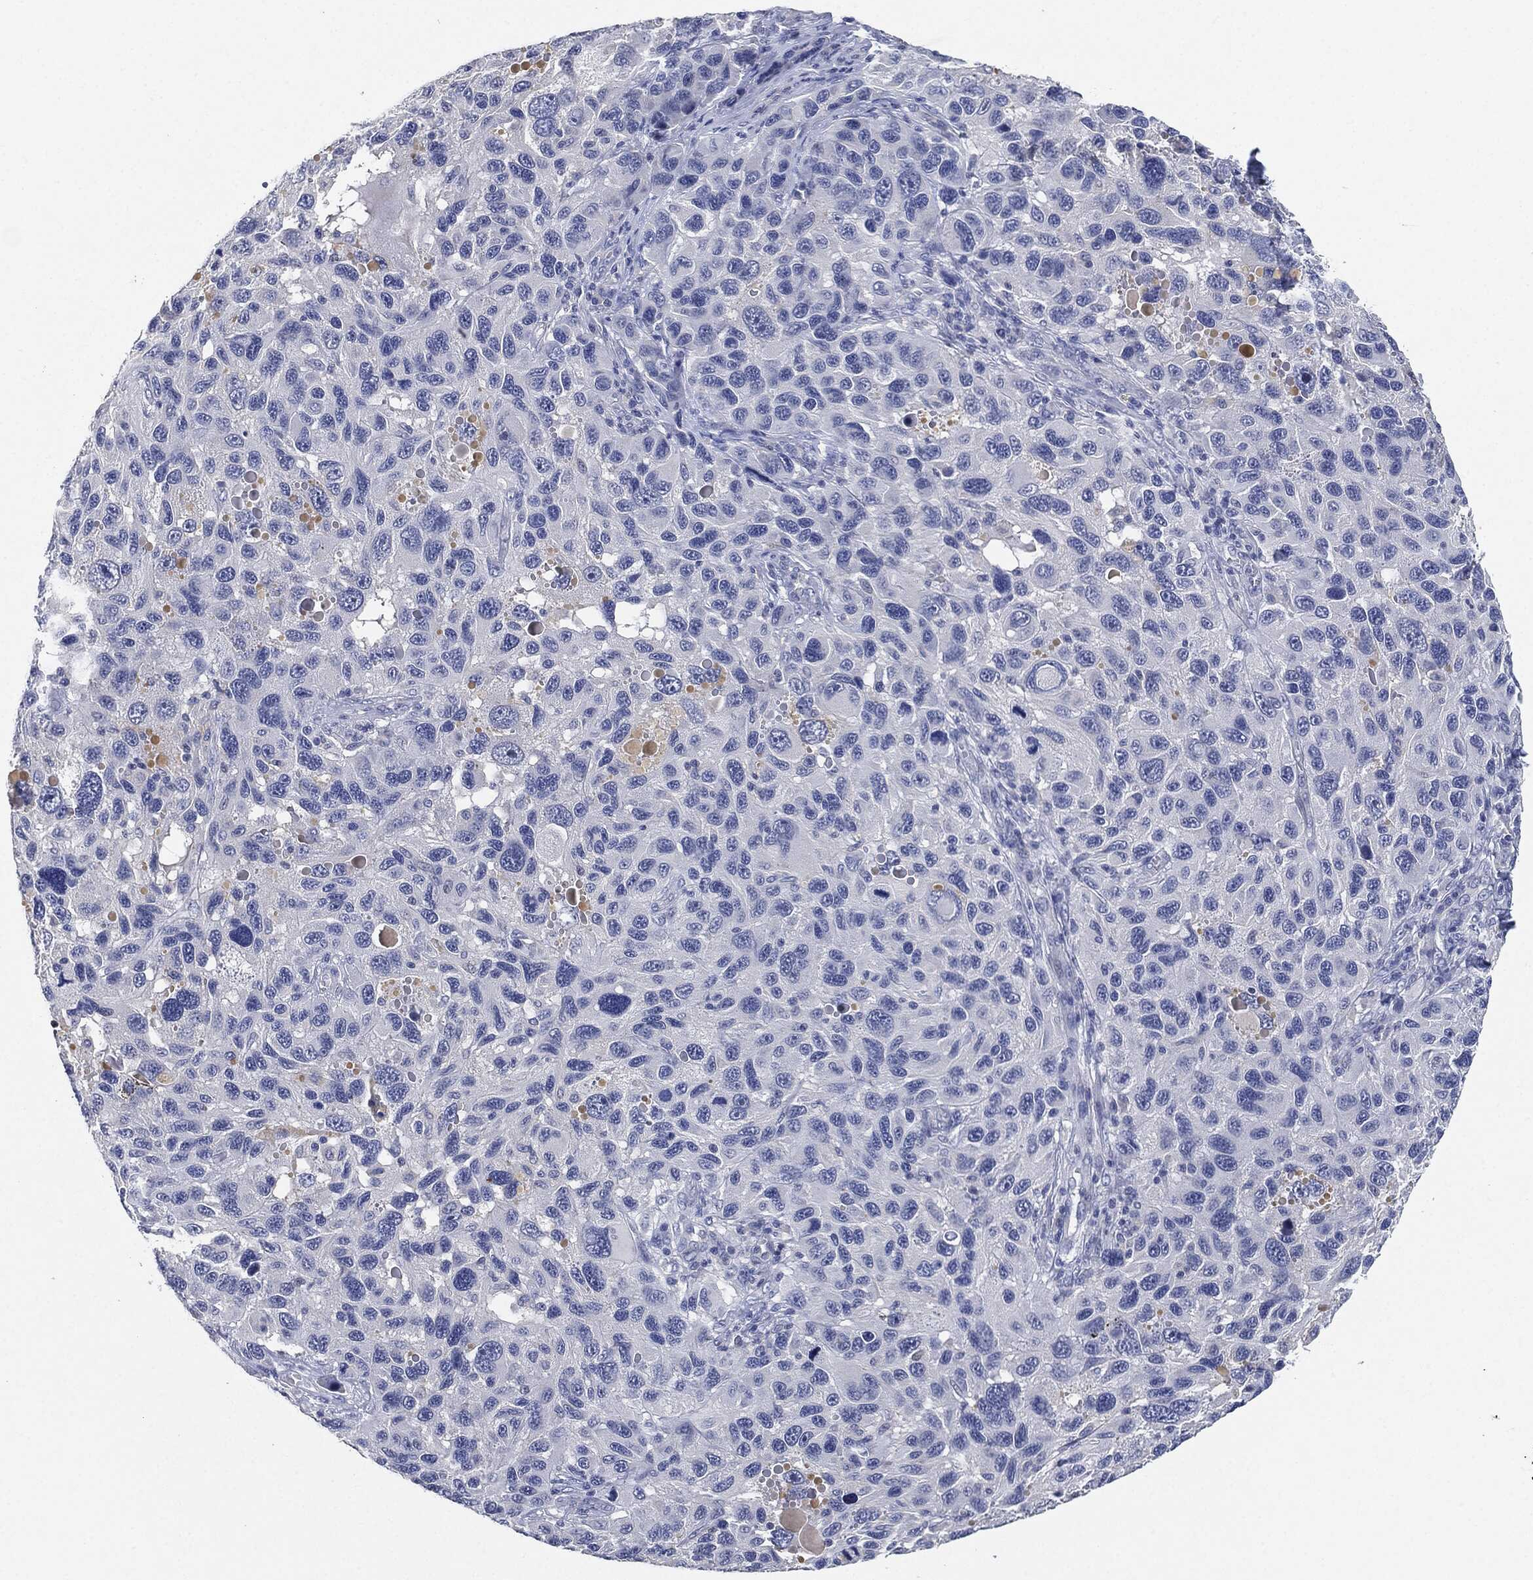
{"staining": {"intensity": "negative", "quantity": "none", "location": "none"}, "tissue": "melanoma", "cell_type": "Tumor cells", "image_type": "cancer", "snomed": [{"axis": "morphology", "description": "Malignant melanoma, NOS"}, {"axis": "topography", "description": "Skin"}], "caption": "A photomicrograph of malignant melanoma stained for a protein shows no brown staining in tumor cells.", "gene": "NTRK1", "patient": {"sex": "male", "age": 53}}